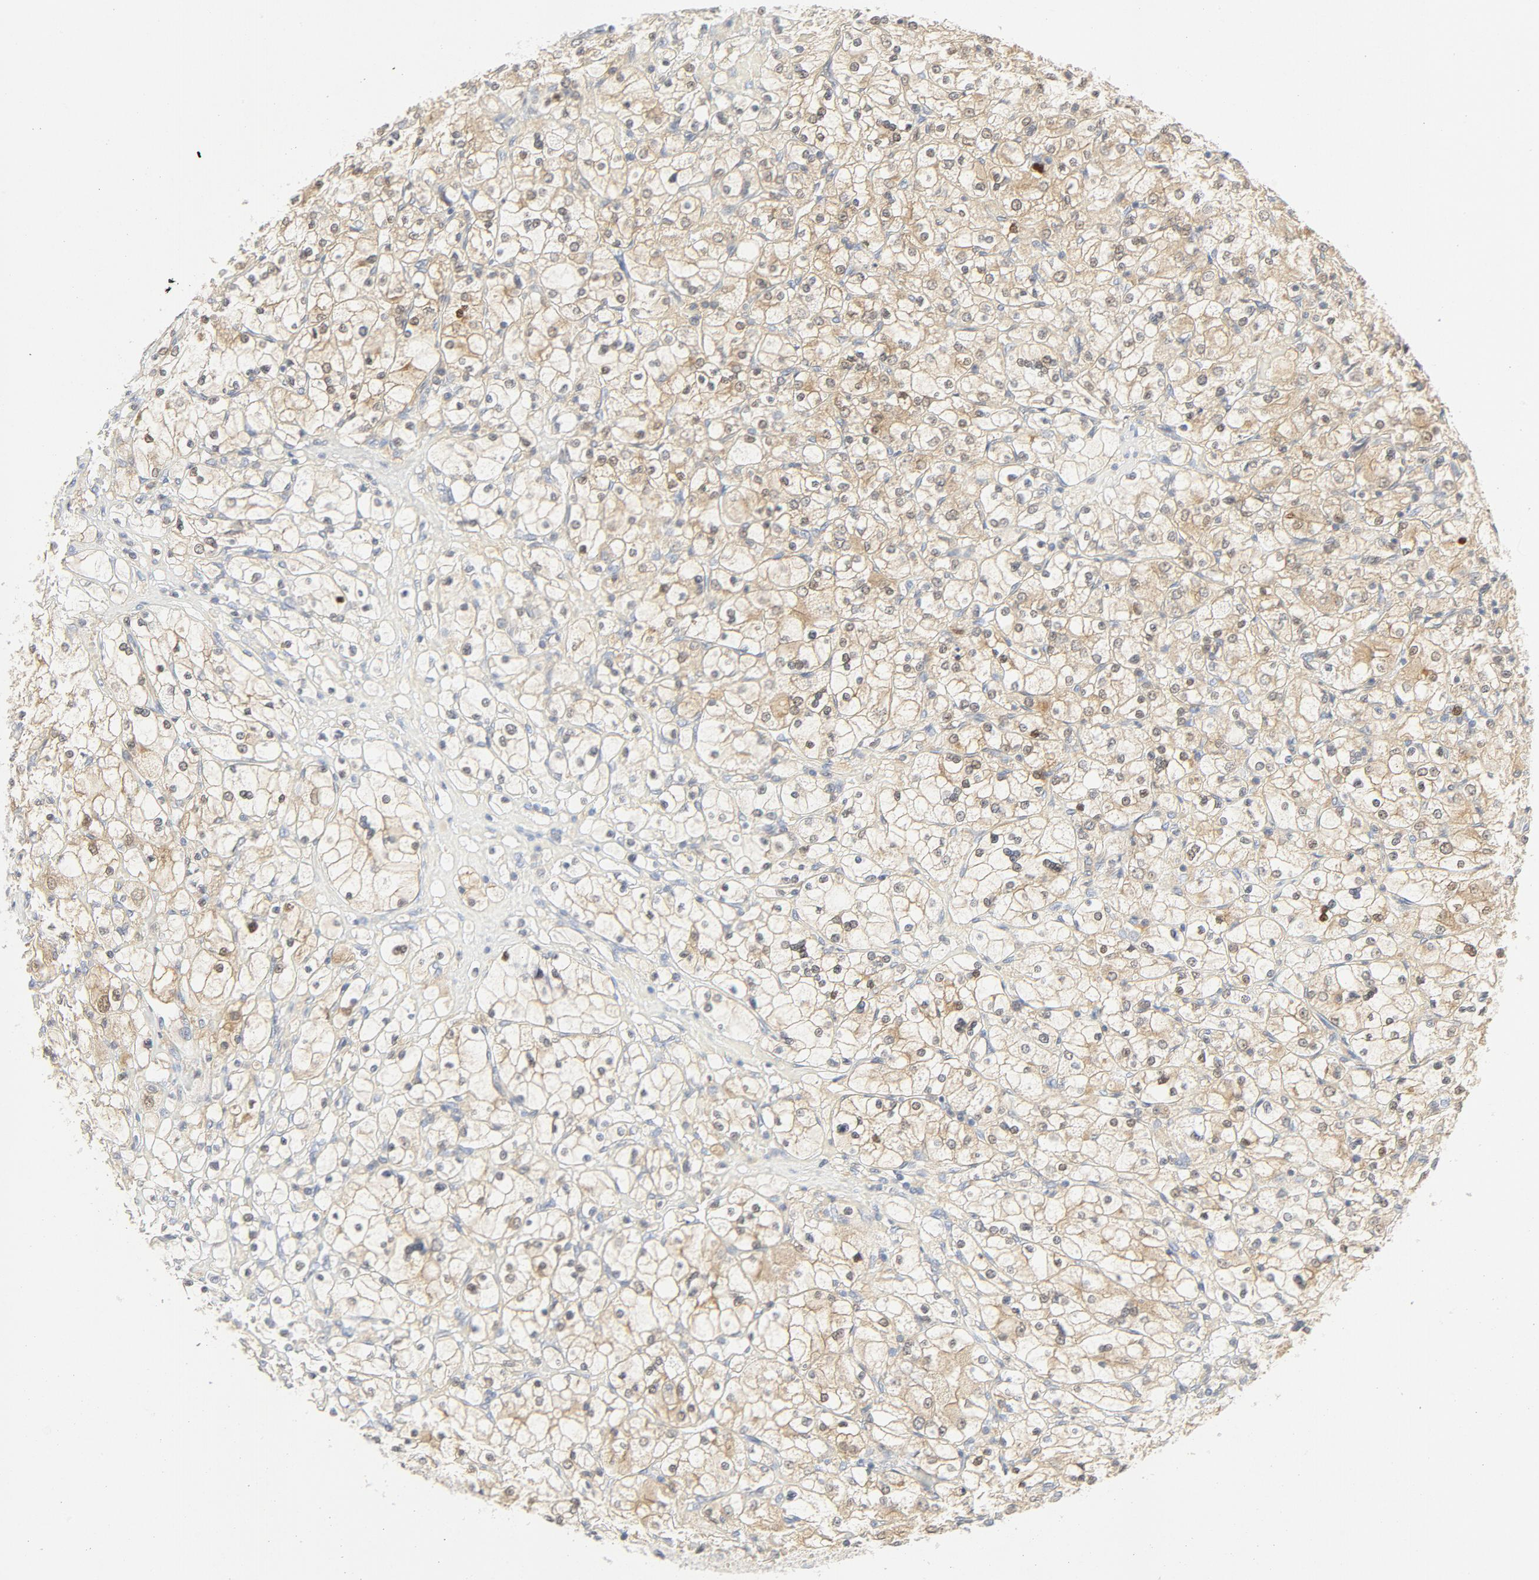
{"staining": {"intensity": "moderate", "quantity": "25%-75%", "location": "cytoplasmic/membranous"}, "tissue": "renal cancer", "cell_type": "Tumor cells", "image_type": "cancer", "snomed": [{"axis": "morphology", "description": "Adenocarcinoma, NOS"}, {"axis": "topography", "description": "Kidney"}], "caption": "Protein staining of renal cancer (adenocarcinoma) tissue demonstrates moderate cytoplasmic/membranous positivity in approximately 25%-75% of tumor cells.", "gene": "PGM1", "patient": {"sex": "female", "age": 83}}